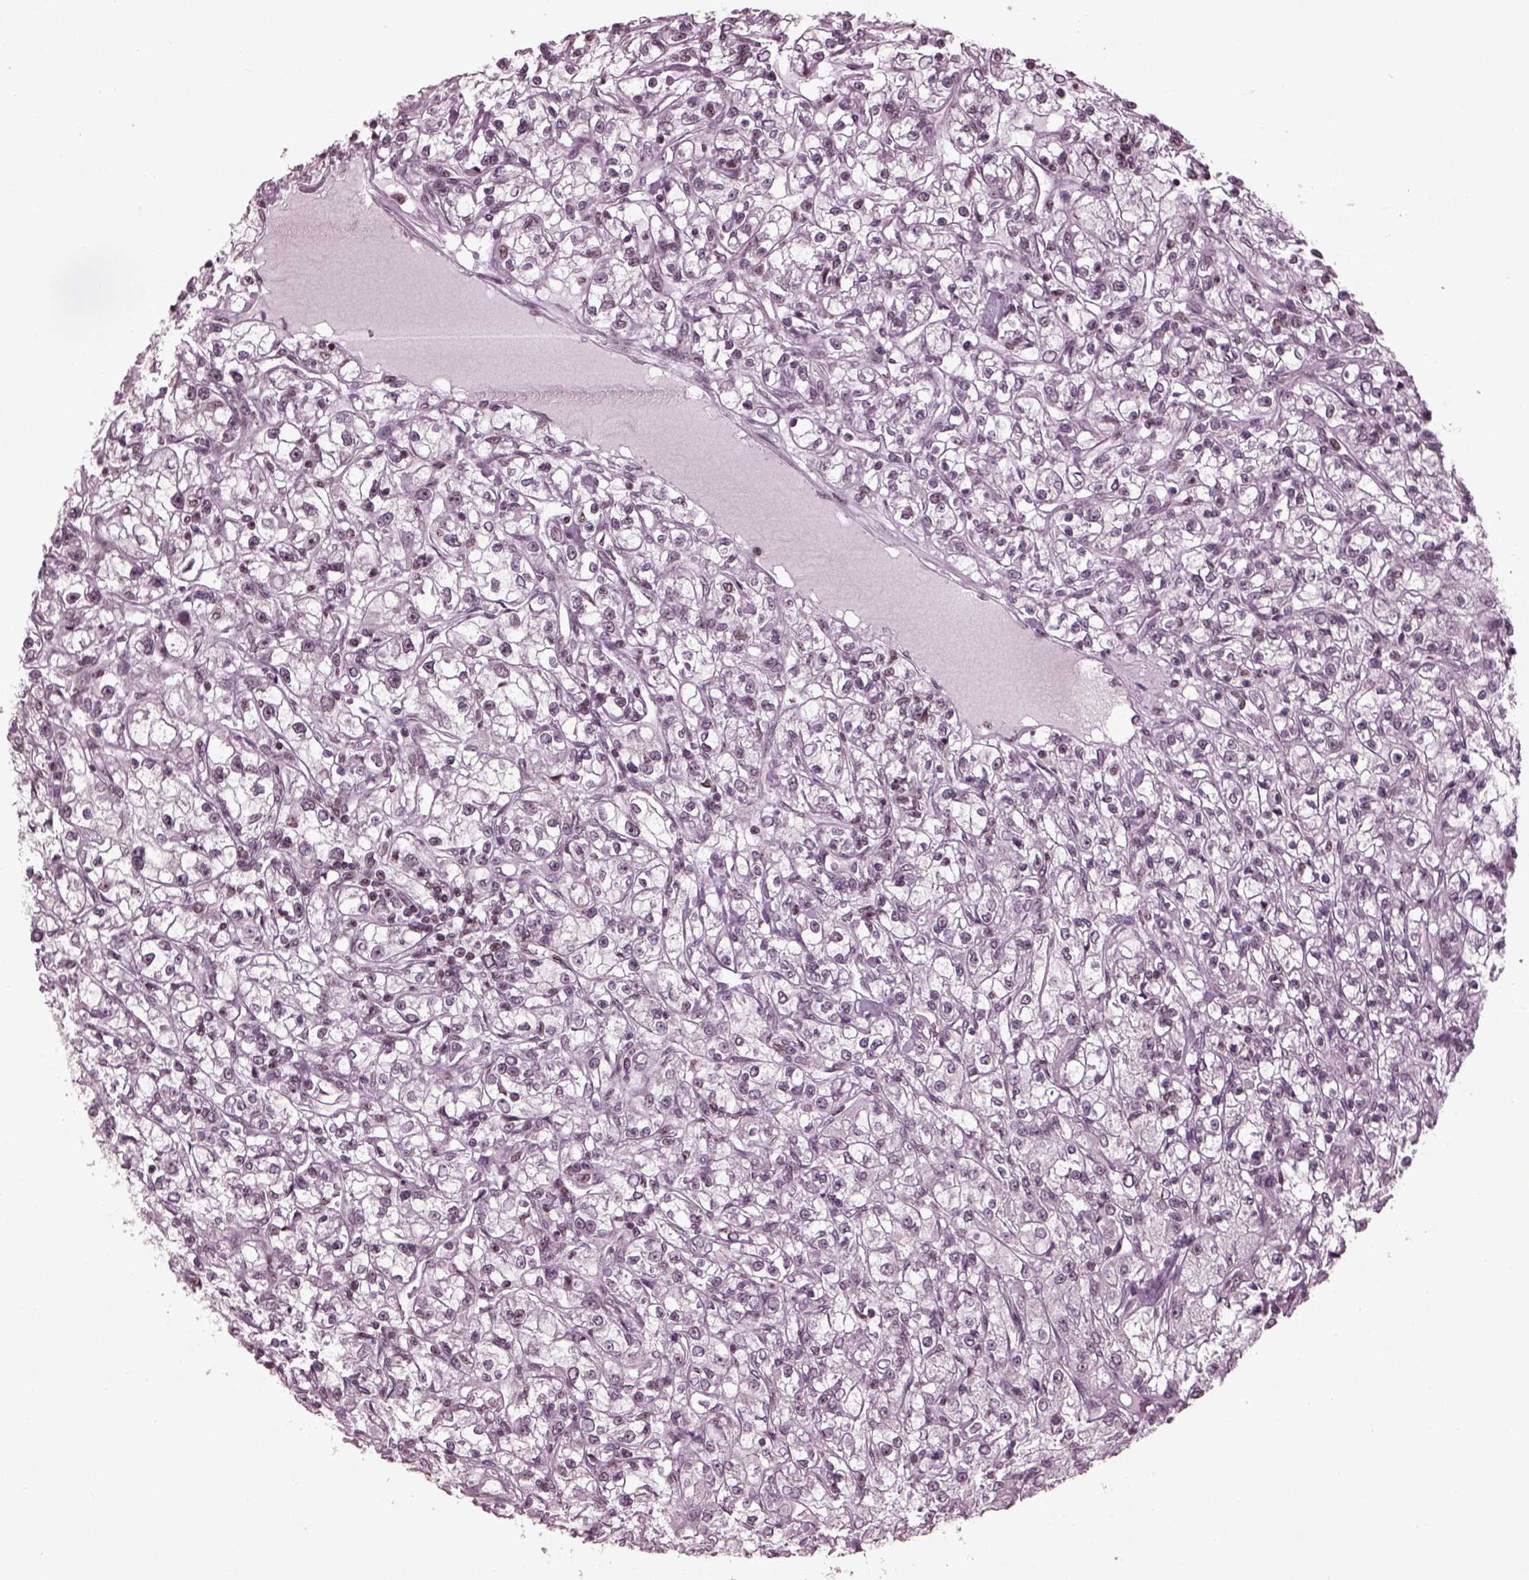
{"staining": {"intensity": "negative", "quantity": "none", "location": "none"}, "tissue": "renal cancer", "cell_type": "Tumor cells", "image_type": "cancer", "snomed": [{"axis": "morphology", "description": "Adenocarcinoma, NOS"}, {"axis": "topography", "description": "Kidney"}], "caption": "Photomicrograph shows no protein positivity in tumor cells of renal adenocarcinoma tissue.", "gene": "RUVBL2", "patient": {"sex": "female", "age": 59}}